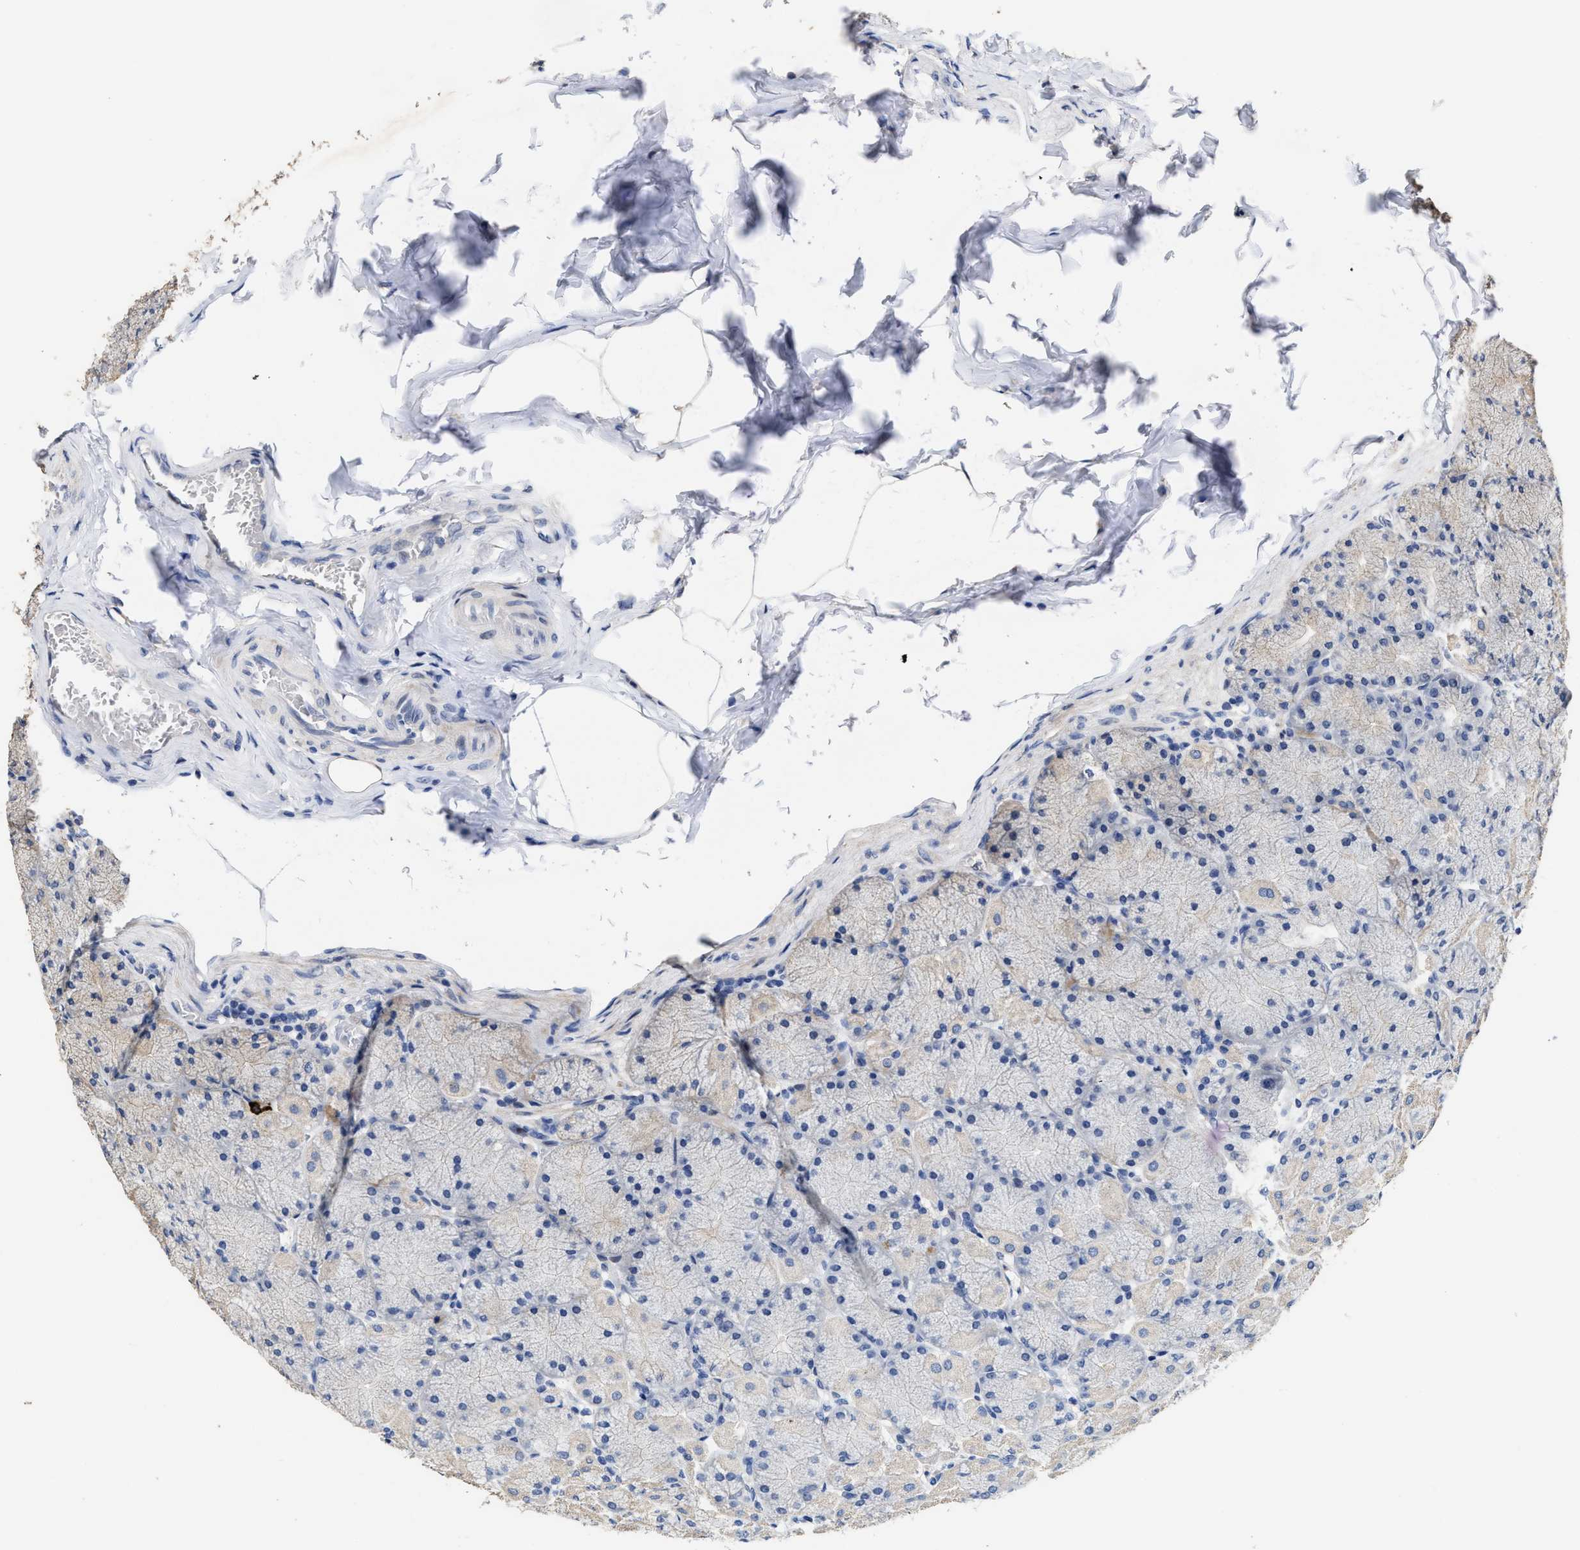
{"staining": {"intensity": "negative", "quantity": "none", "location": "none"}, "tissue": "stomach", "cell_type": "Glandular cells", "image_type": "normal", "snomed": [{"axis": "morphology", "description": "Normal tissue, NOS"}, {"axis": "topography", "description": "Stomach, upper"}], "caption": "The IHC photomicrograph has no significant staining in glandular cells of stomach.", "gene": "ZFAT", "patient": {"sex": "female", "age": 56}}